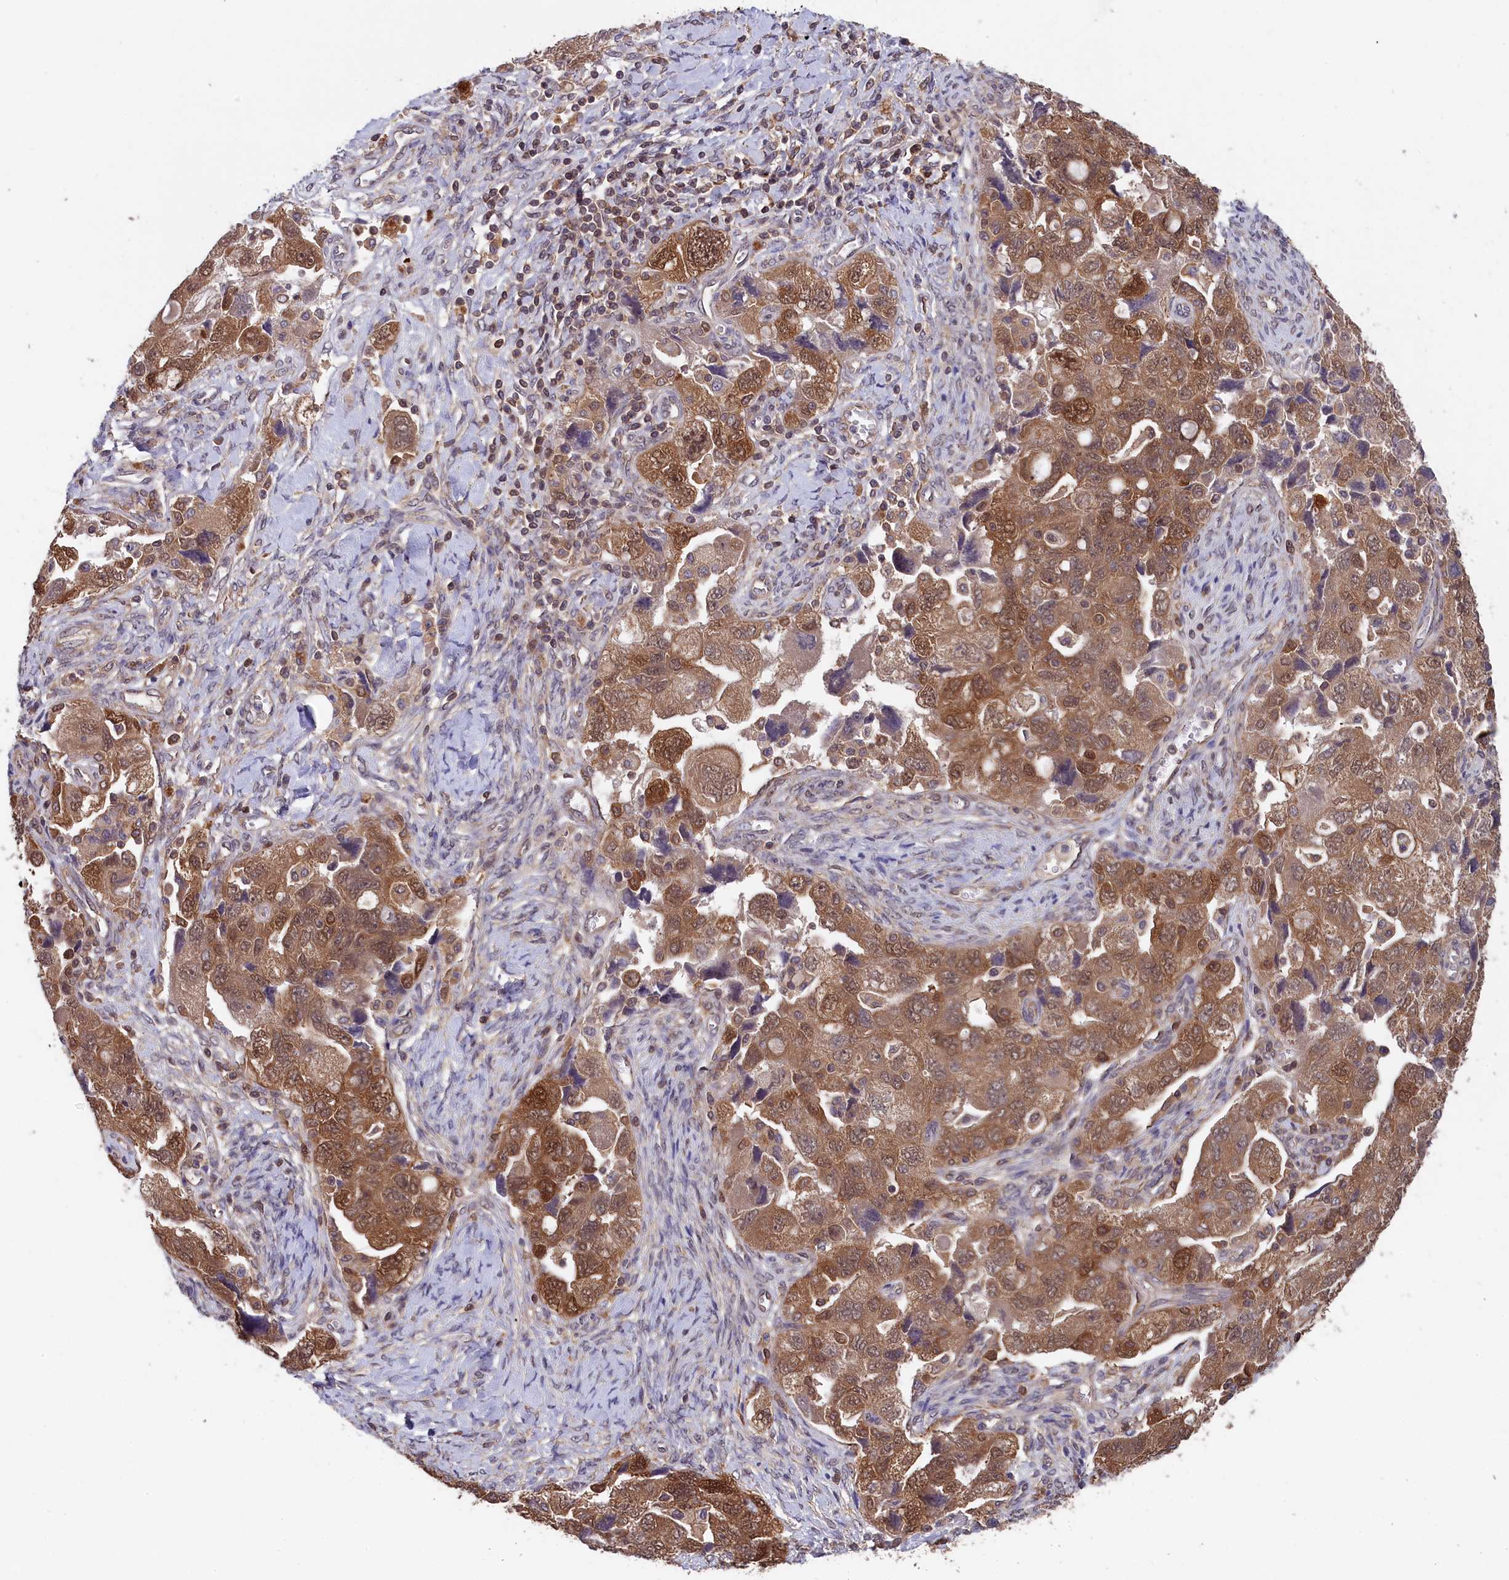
{"staining": {"intensity": "moderate", "quantity": ">75%", "location": "cytoplasmic/membranous,nuclear"}, "tissue": "ovarian cancer", "cell_type": "Tumor cells", "image_type": "cancer", "snomed": [{"axis": "morphology", "description": "Carcinoma, NOS"}, {"axis": "morphology", "description": "Cystadenocarcinoma, serous, NOS"}, {"axis": "topography", "description": "Ovary"}], "caption": "There is medium levels of moderate cytoplasmic/membranous and nuclear staining in tumor cells of carcinoma (ovarian), as demonstrated by immunohistochemical staining (brown color).", "gene": "JPT2", "patient": {"sex": "female", "age": 69}}